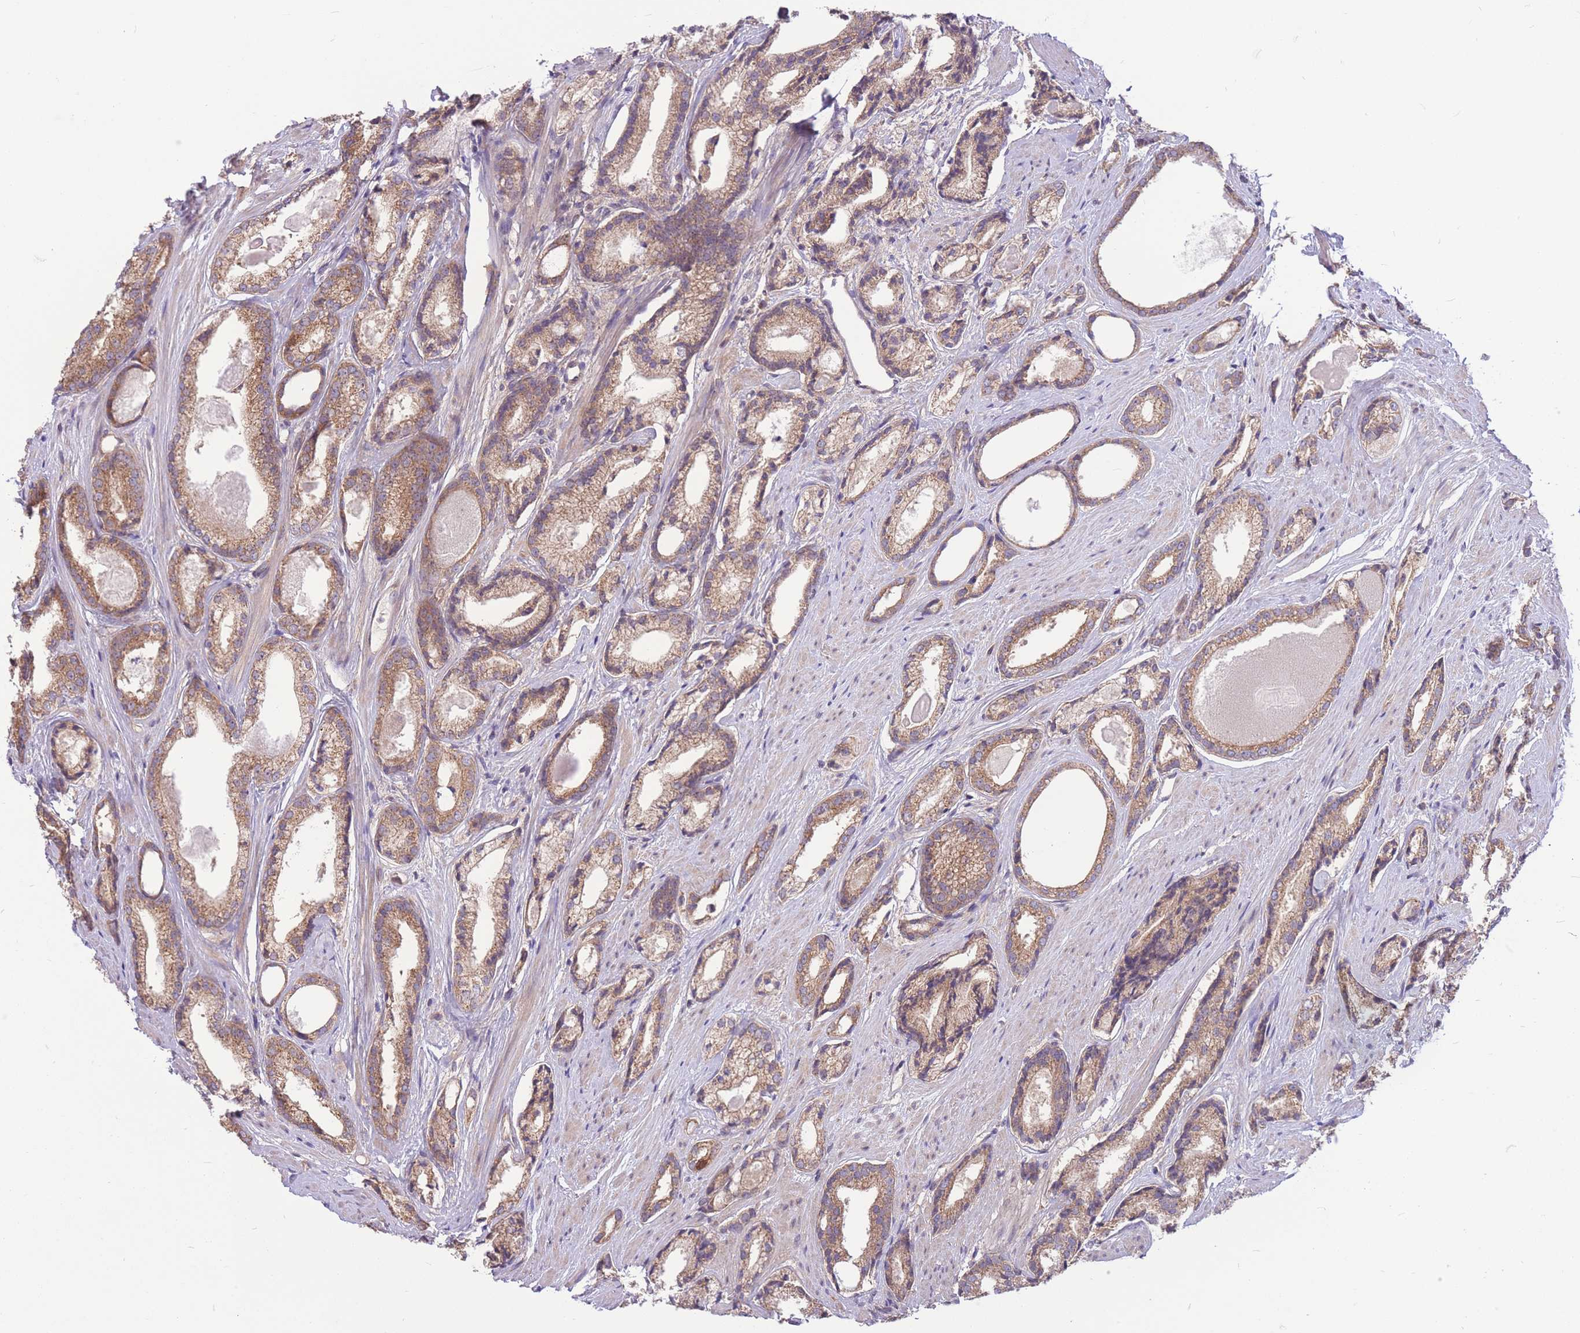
{"staining": {"intensity": "moderate", "quantity": ">75%", "location": "cytoplasmic/membranous"}, "tissue": "prostate cancer", "cell_type": "Tumor cells", "image_type": "cancer", "snomed": [{"axis": "morphology", "description": "Adenocarcinoma, Low grade"}, {"axis": "topography", "description": "Prostate"}], "caption": "Immunohistochemical staining of prostate cancer (low-grade adenocarcinoma) reveals medium levels of moderate cytoplasmic/membranous expression in approximately >75% of tumor cells.", "gene": "GMNN", "patient": {"sex": "male", "age": 68}}